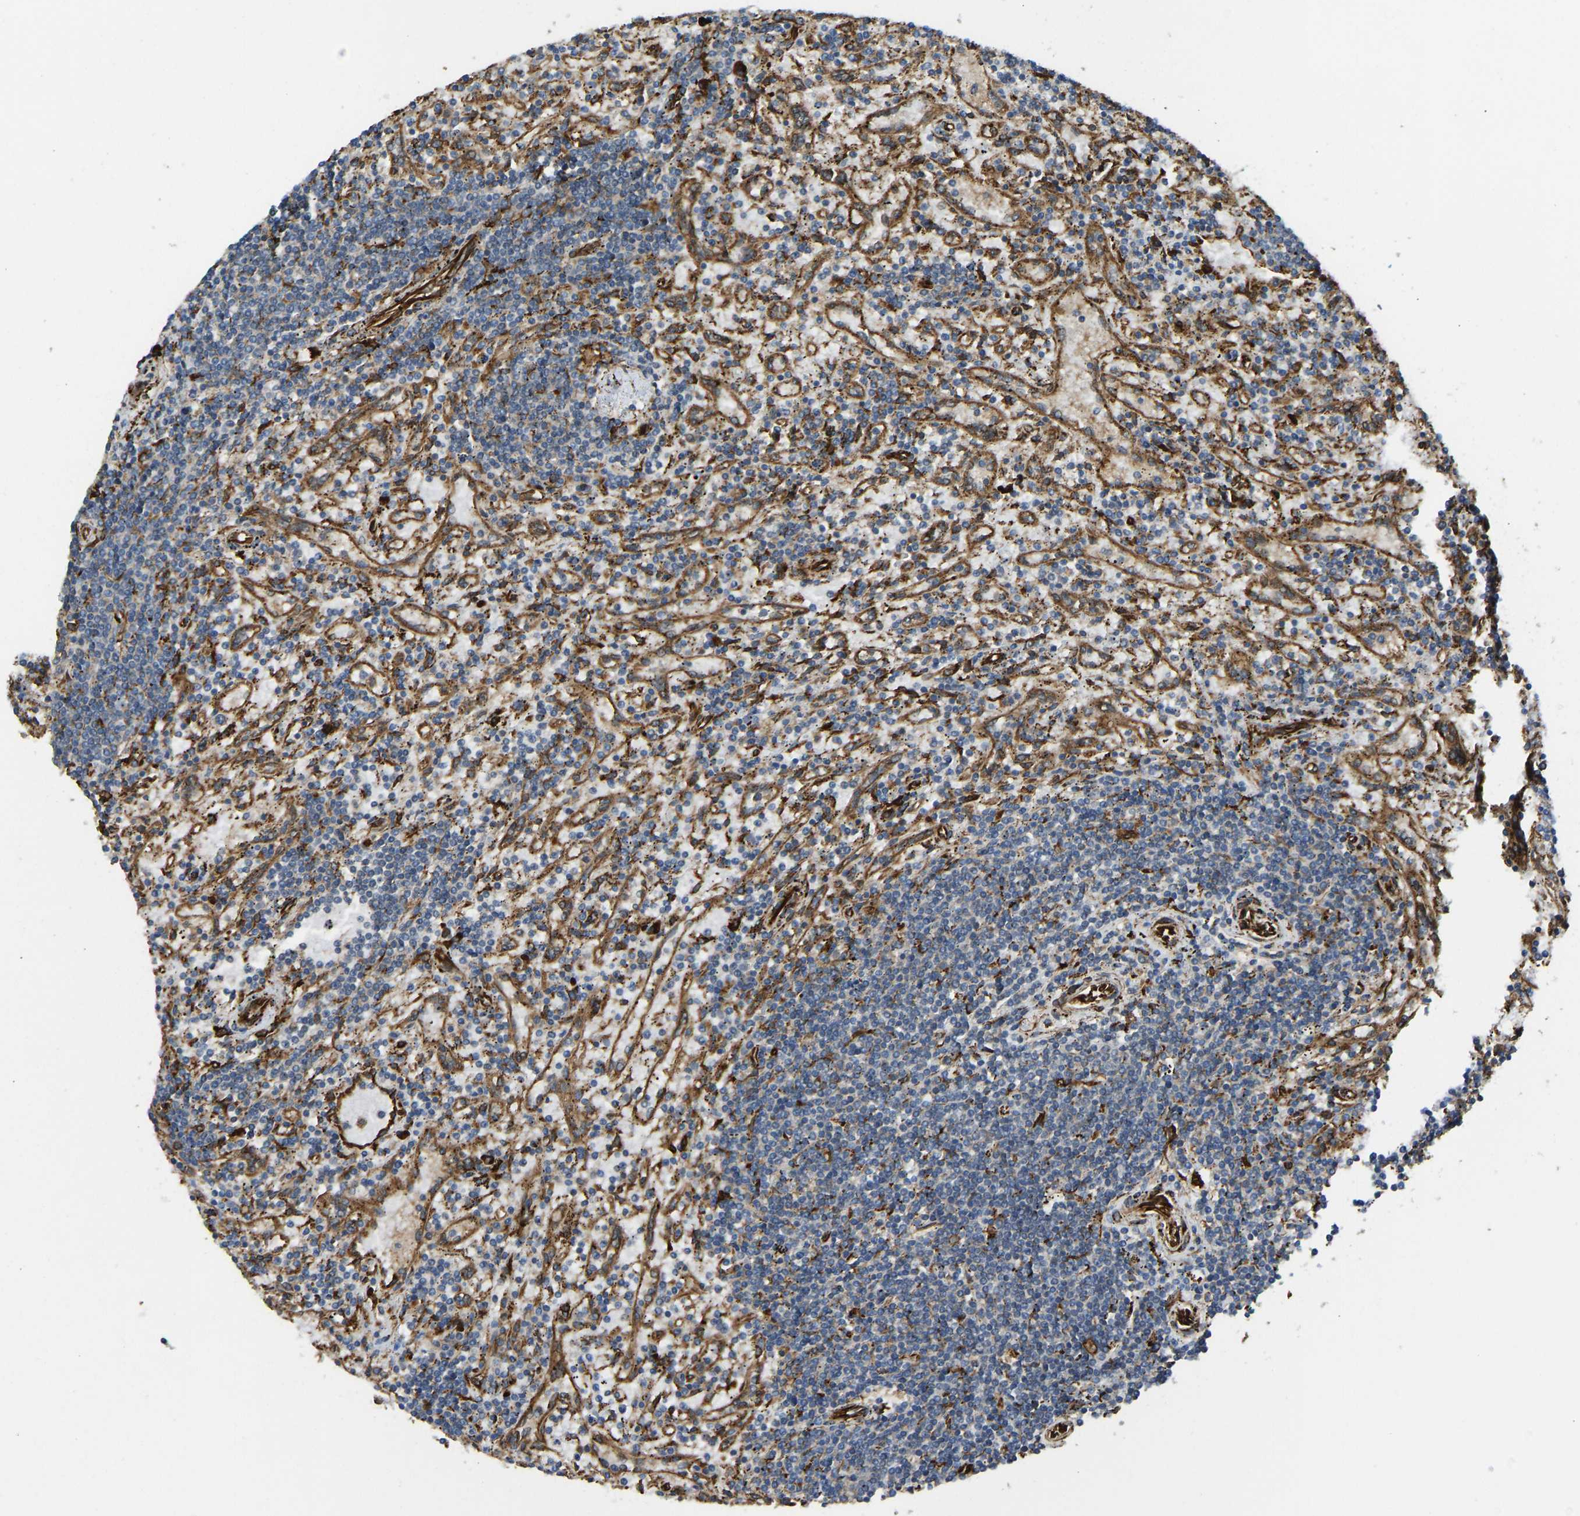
{"staining": {"intensity": "weak", "quantity": "<25%", "location": "cytoplasmic/membranous"}, "tissue": "lymphoma", "cell_type": "Tumor cells", "image_type": "cancer", "snomed": [{"axis": "morphology", "description": "Malignant lymphoma, non-Hodgkin's type, Low grade"}, {"axis": "topography", "description": "Spleen"}], "caption": "Protein analysis of lymphoma shows no significant expression in tumor cells.", "gene": "BEX3", "patient": {"sex": "male", "age": 76}}